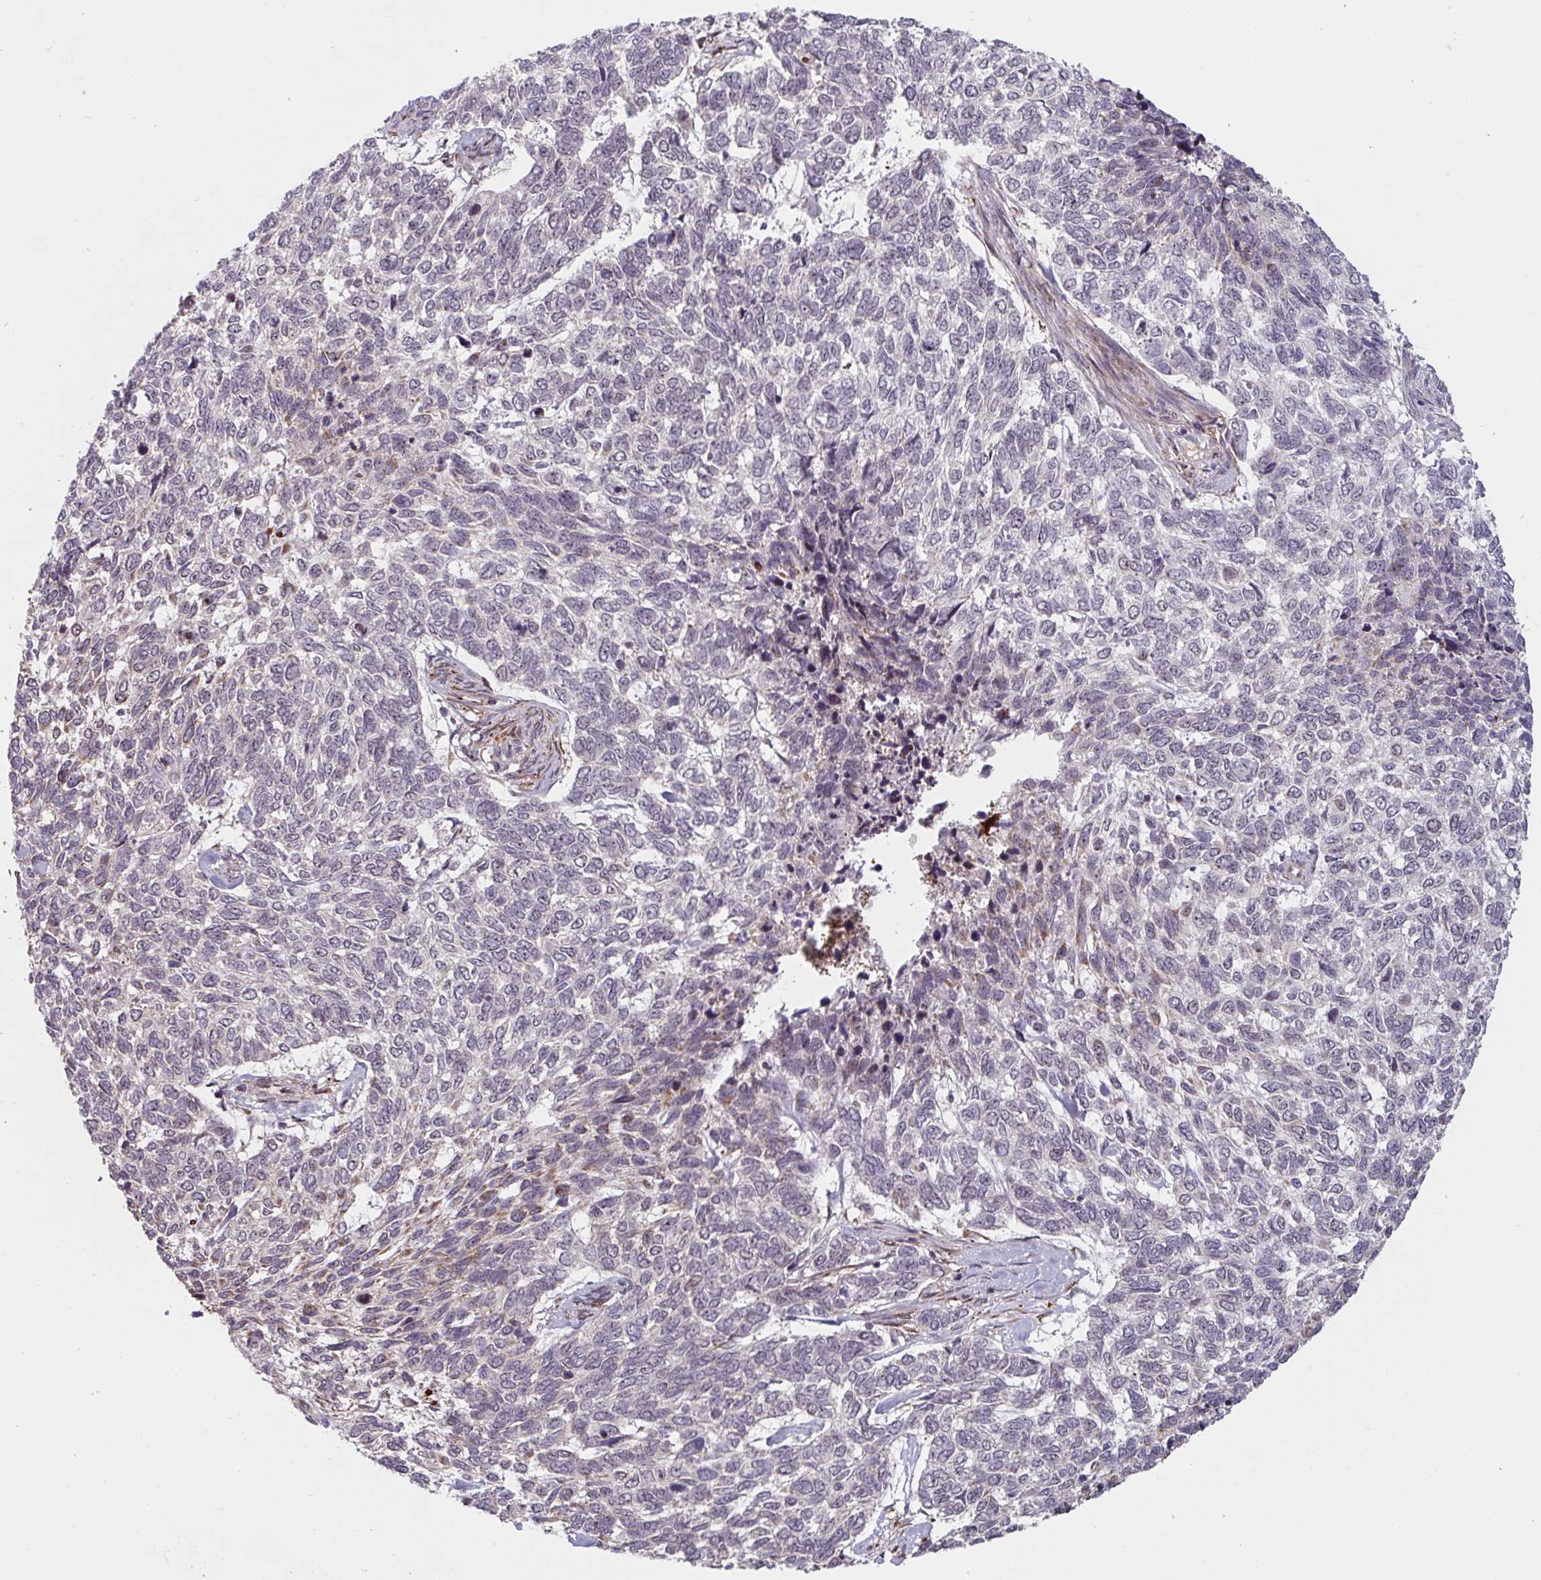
{"staining": {"intensity": "negative", "quantity": "none", "location": "none"}, "tissue": "skin cancer", "cell_type": "Tumor cells", "image_type": "cancer", "snomed": [{"axis": "morphology", "description": "Basal cell carcinoma"}, {"axis": "topography", "description": "Skin"}], "caption": "IHC image of neoplastic tissue: skin basal cell carcinoma stained with DAB (3,3'-diaminobenzidine) demonstrates no significant protein positivity in tumor cells.", "gene": "NLRP13", "patient": {"sex": "female", "age": 65}}